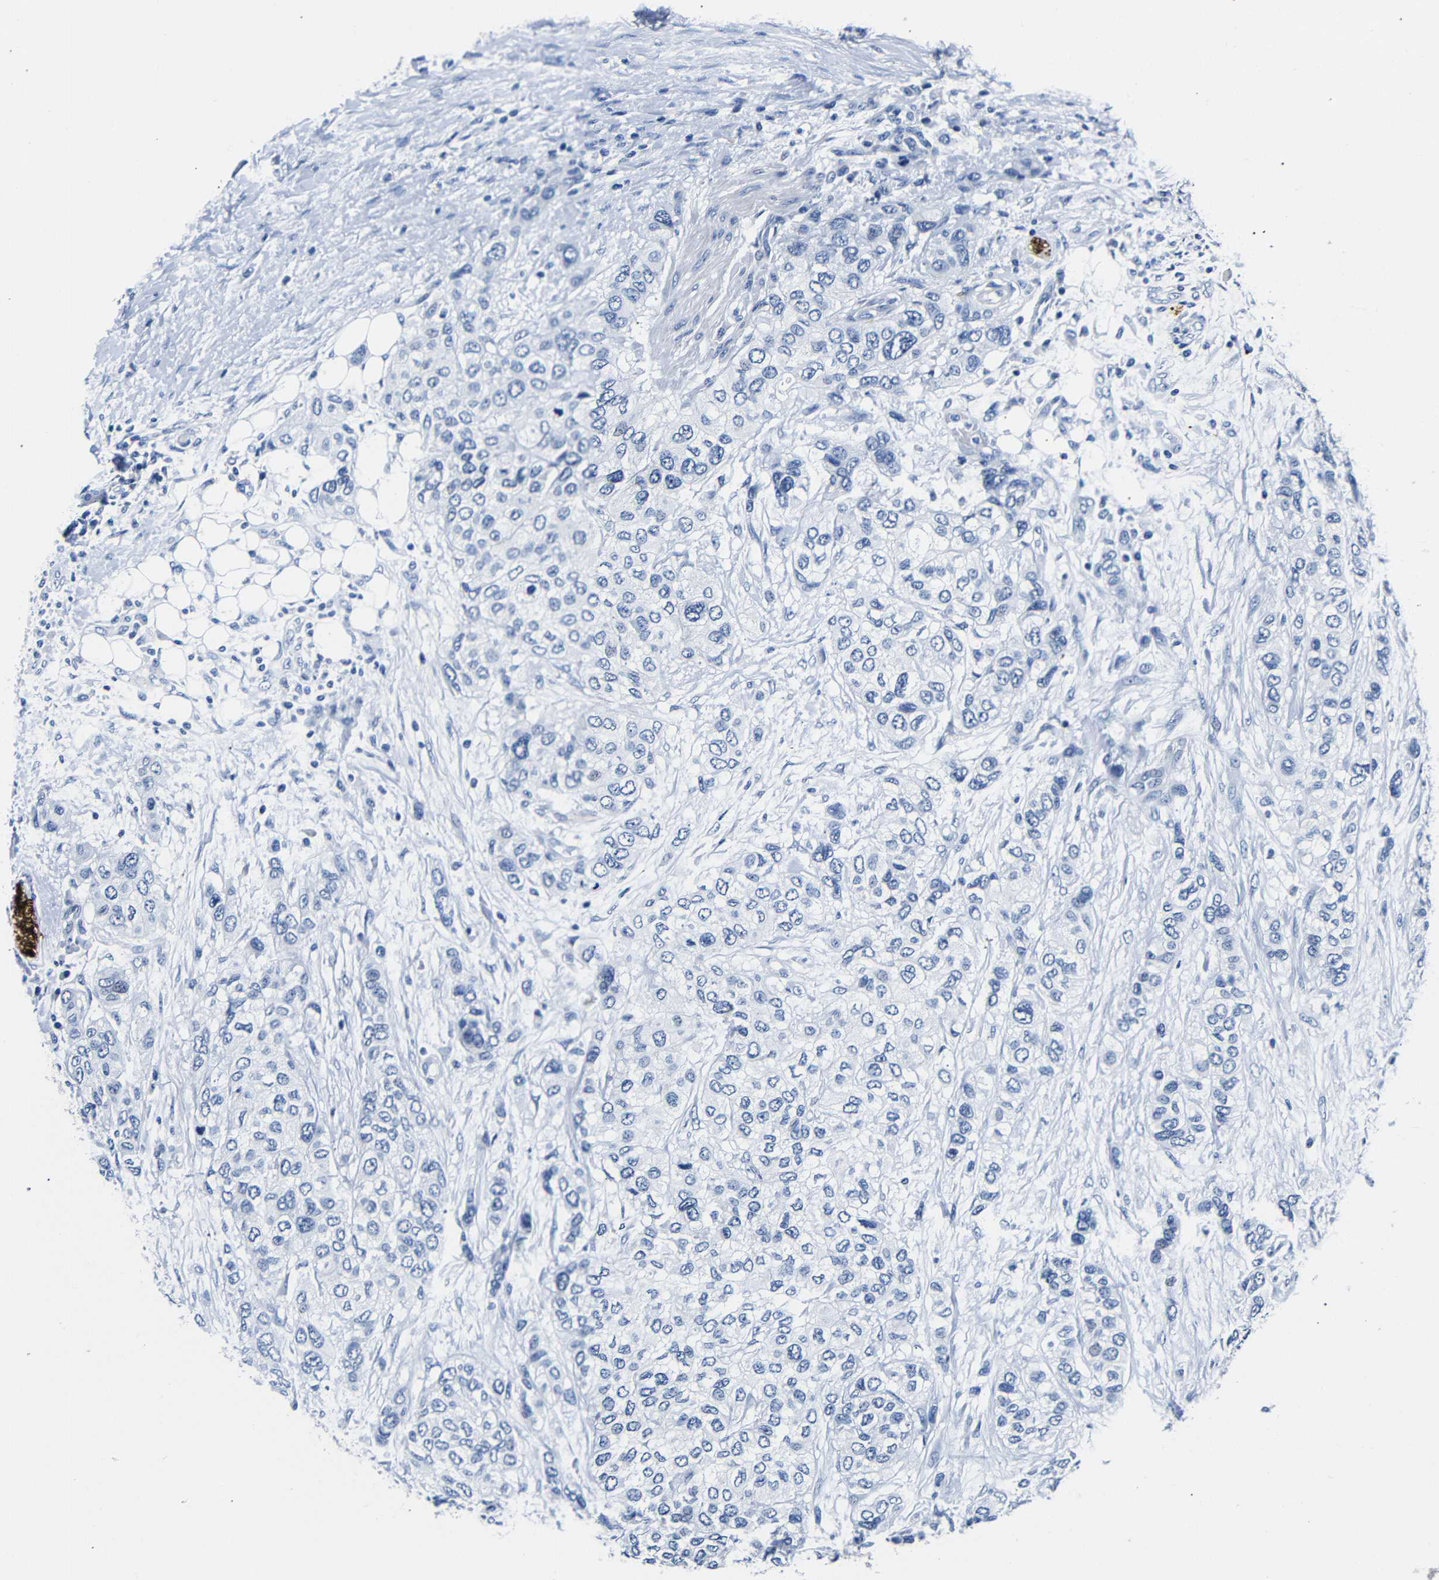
{"staining": {"intensity": "negative", "quantity": "none", "location": "none"}, "tissue": "urothelial cancer", "cell_type": "Tumor cells", "image_type": "cancer", "snomed": [{"axis": "morphology", "description": "Urothelial carcinoma, High grade"}, {"axis": "topography", "description": "Urinary bladder"}], "caption": "Immunohistochemistry of human urothelial cancer reveals no staining in tumor cells. (DAB immunohistochemistry visualized using brightfield microscopy, high magnification).", "gene": "GAP43", "patient": {"sex": "female", "age": 56}}